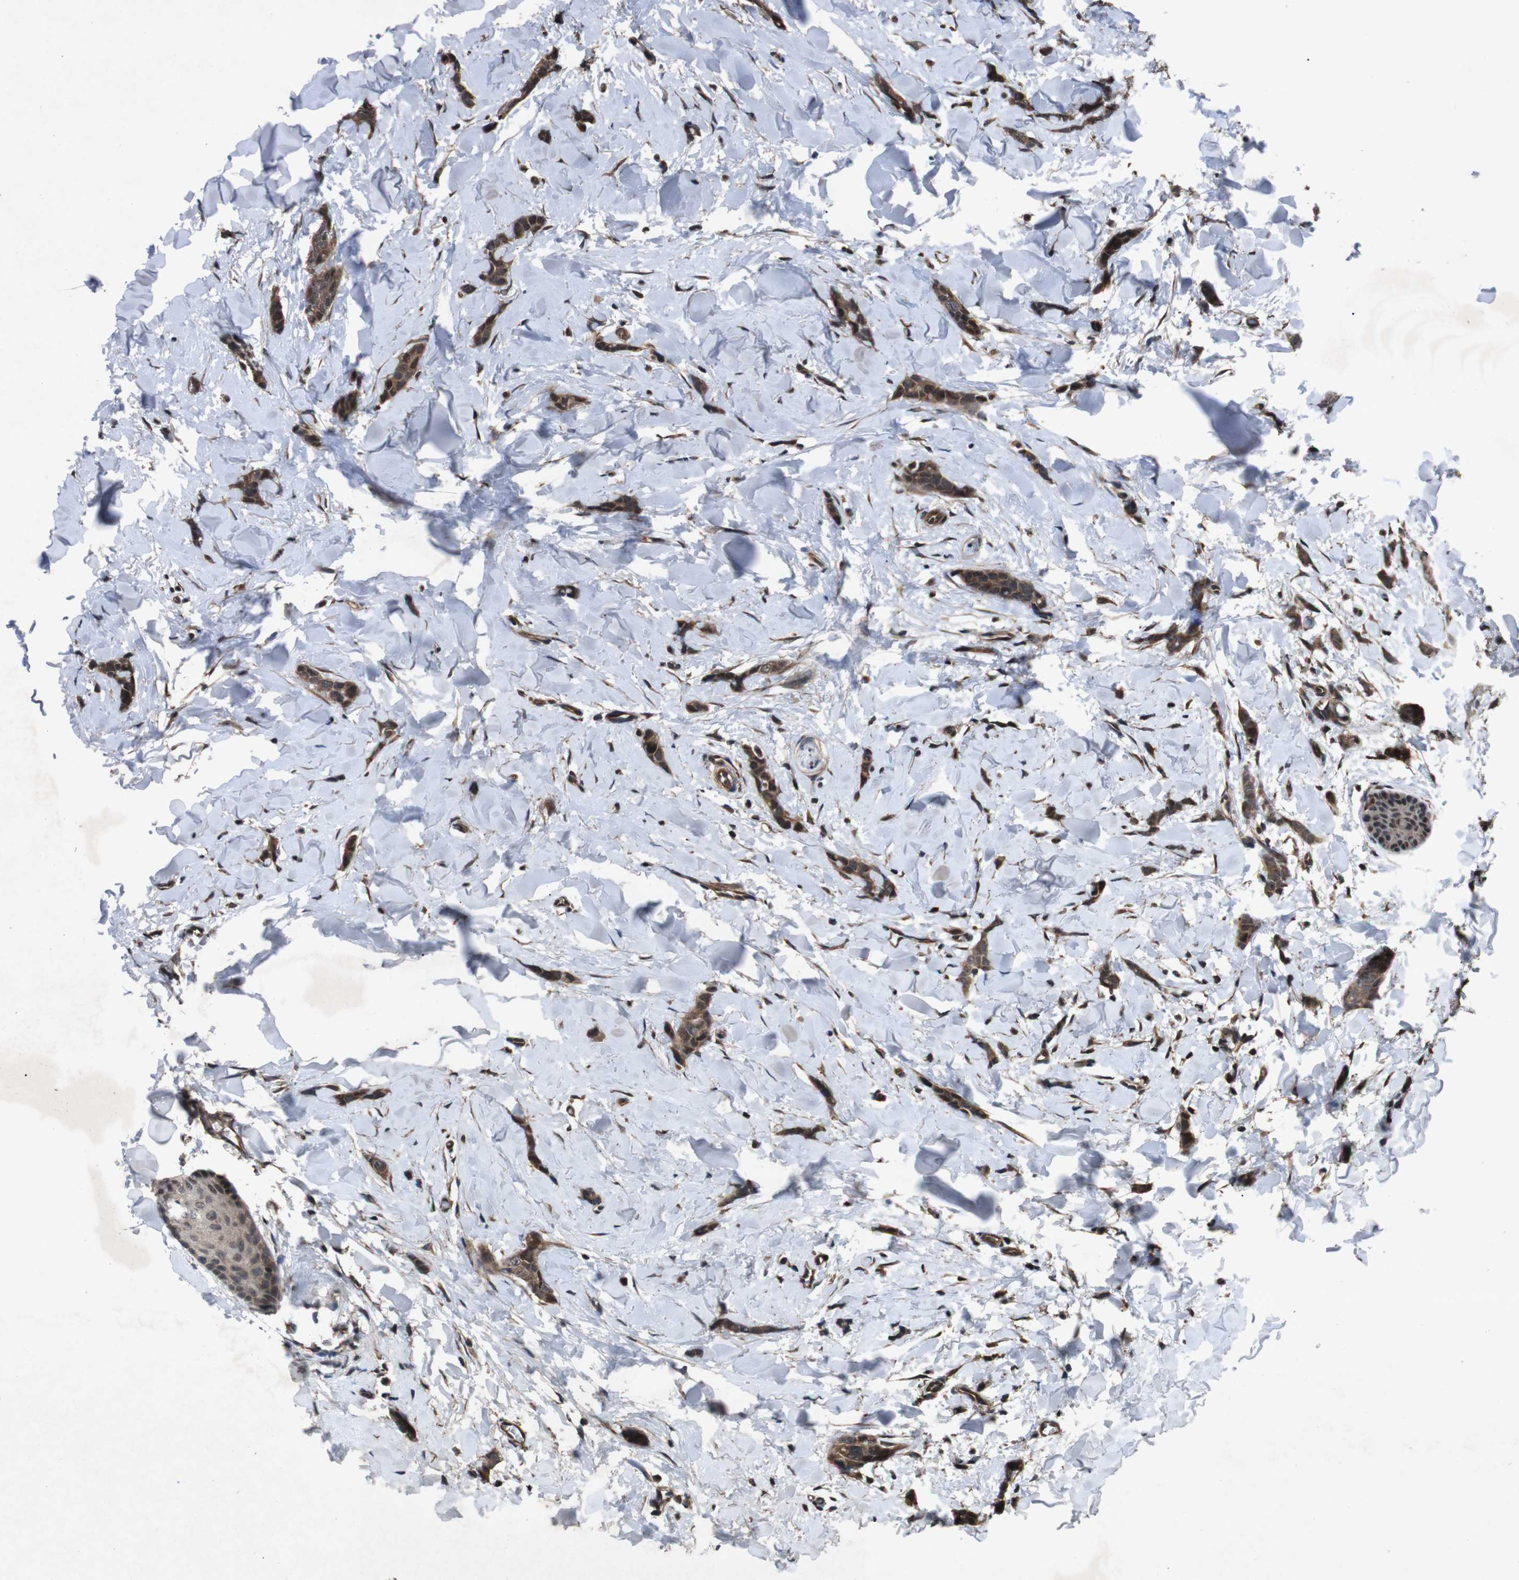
{"staining": {"intensity": "strong", "quantity": ">75%", "location": "cytoplasmic/membranous,nuclear"}, "tissue": "breast cancer", "cell_type": "Tumor cells", "image_type": "cancer", "snomed": [{"axis": "morphology", "description": "Lobular carcinoma"}, {"axis": "topography", "description": "Skin"}, {"axis": "topography", "description": "Breast"}], "caption": "Strong cytoplasmic/membranous and nuclear protein staining is seen in about >75% of tumor cells in breast cancer (lobular carcinoma).", "gene": "SOCS1", "patient": {"sex": "female", "age": 46}}